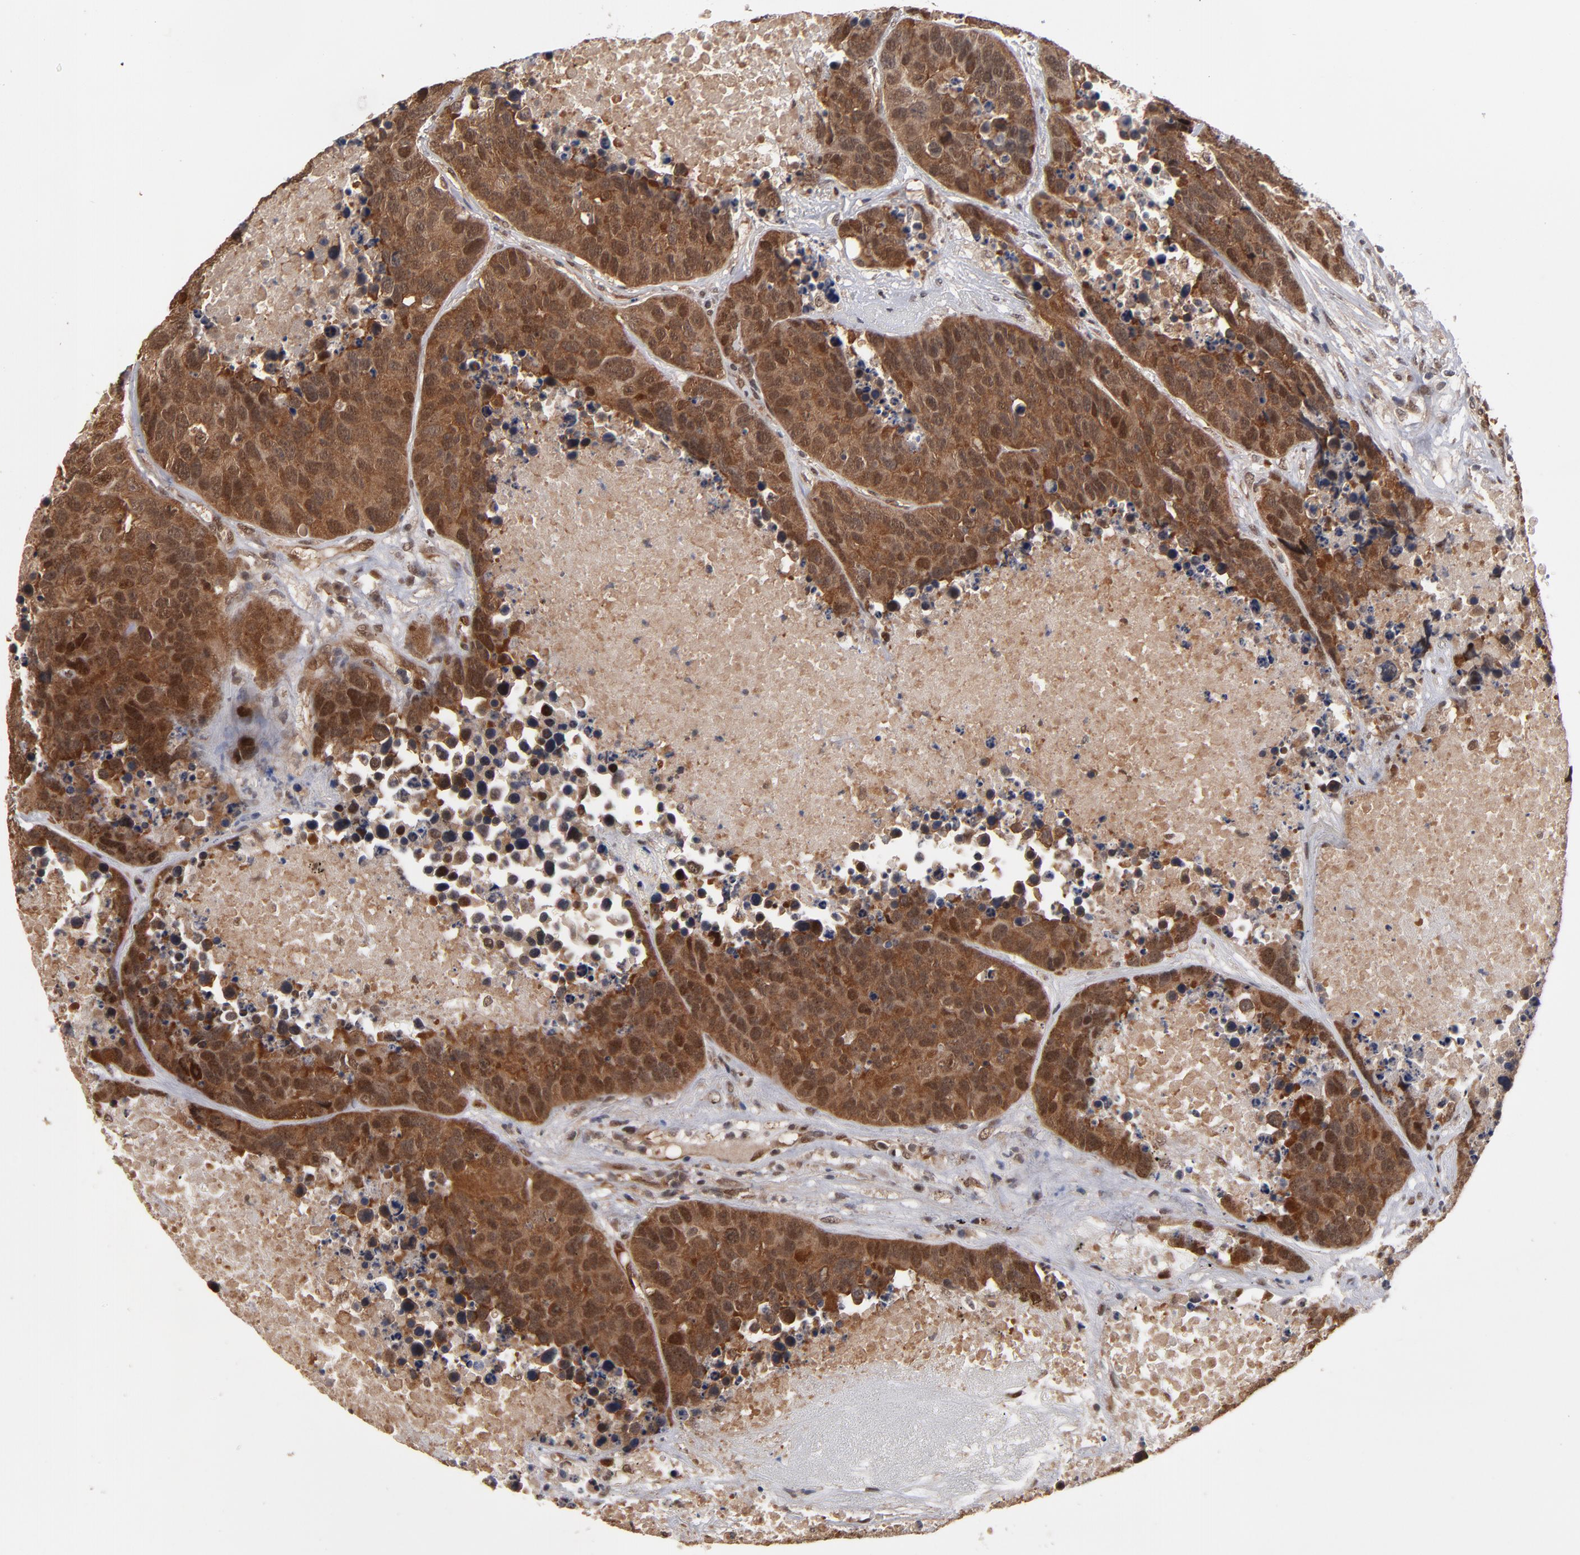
{"staining": {"intensity": "strong", "quantity": ">75%", "location": "cytoplasmic/membranous,nuclear"}, "tissue": "carcinoid", "cell_type": "Tumor cells", "image_type": "cancer", "snomed": [{"axis": "morphology", "description": "Carcinoid, malignant, NOS"}, {"axis": "topography", "description": "Lung"}], "caption": "DAB immunohistochemical staining of carcinoid reveals strong cytoplasmic/membranous and nuclear protein positivity in approximately >75% of tumor cells.", "gene": "HUWE1", "patient": {"sex": "male", "age": 60}}